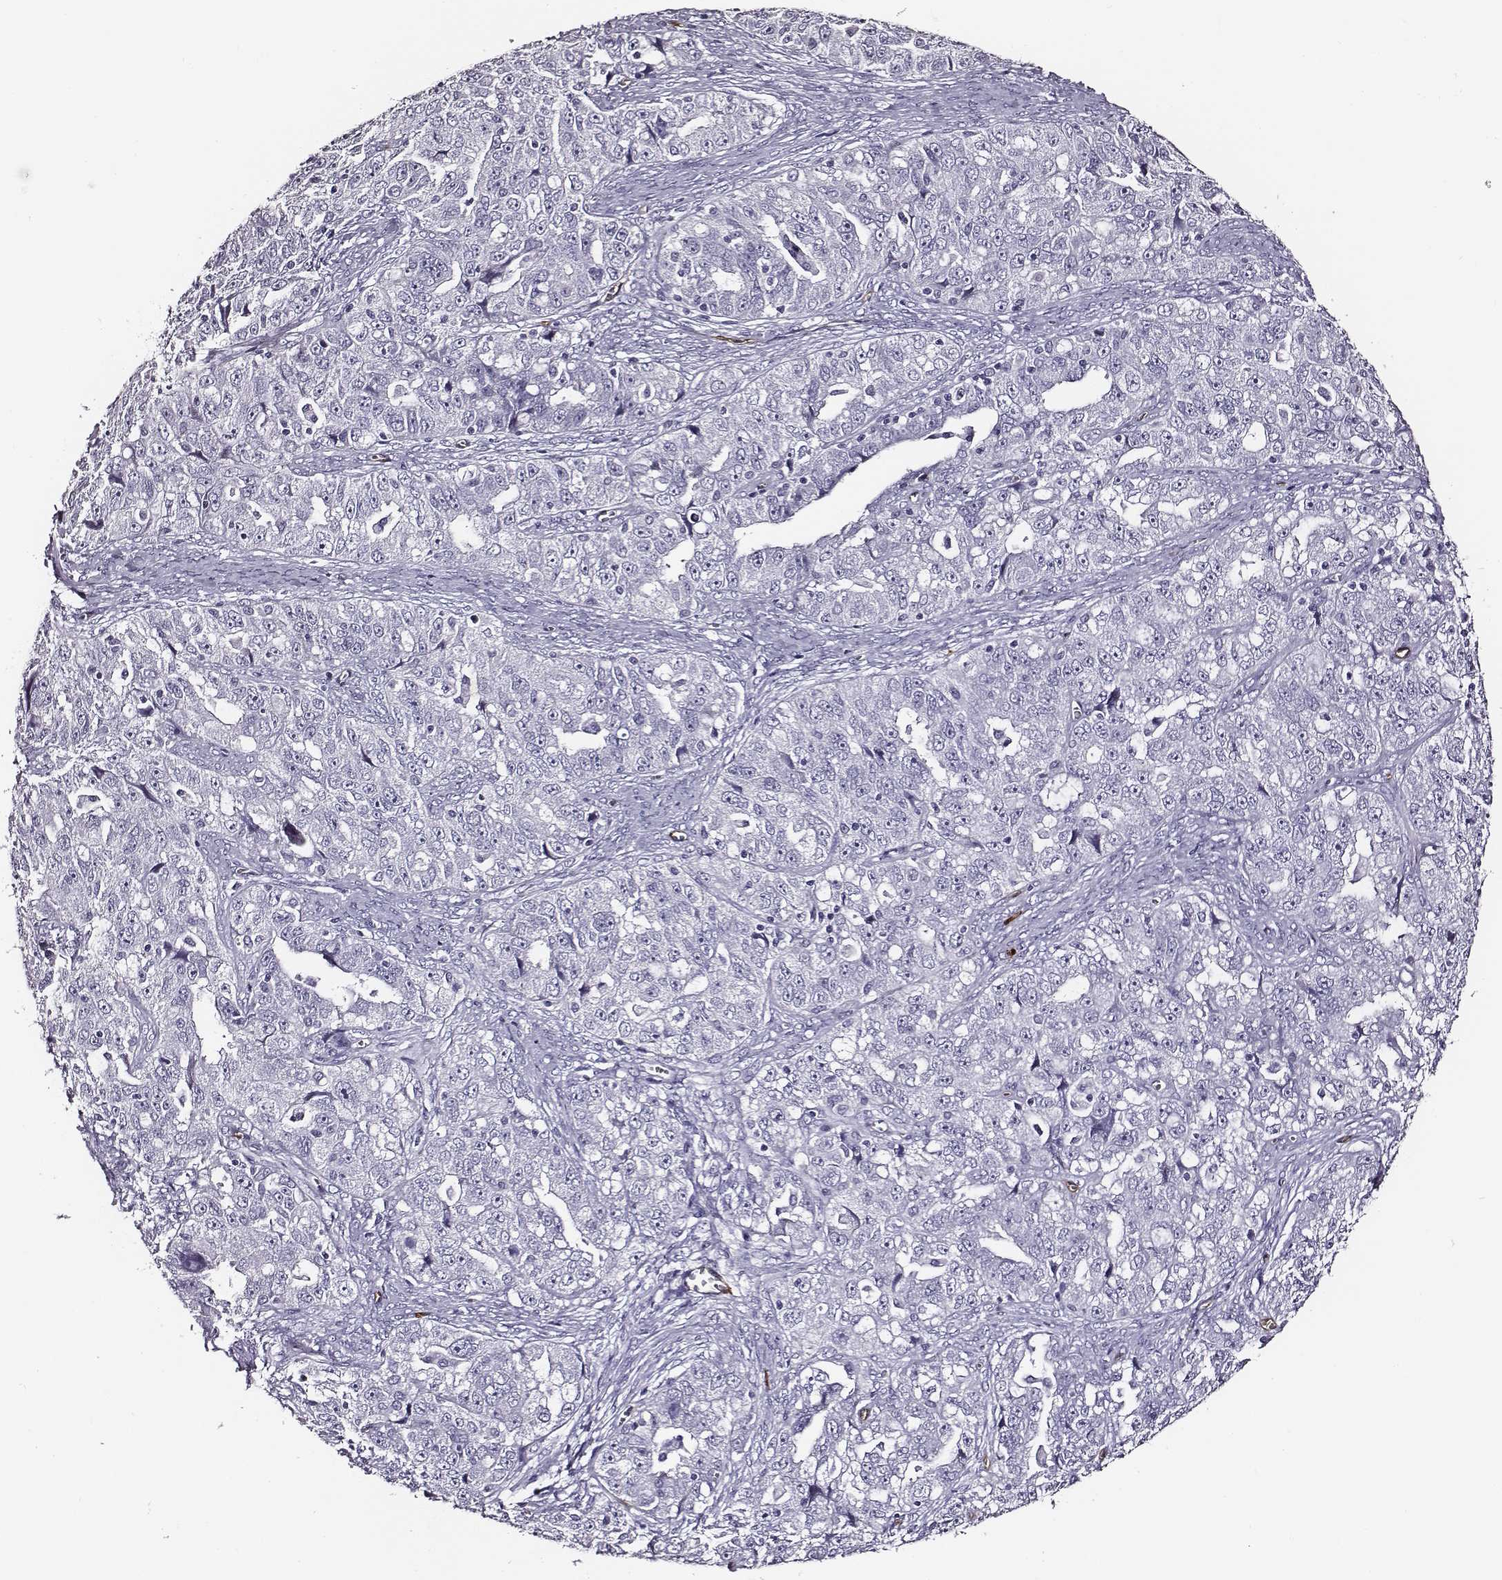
{"staining": {"intensity": "negative", "quantity": "none", "location": "none"}, "tissue": "ovarian cancer", "cell_type": "Tumor cells", "image_type": "cancer", "snomed": [{"axis": "morphology", "description": "Cystadenocarcinoma, serous, NOS"}, {"axis": "topography", "description": "Ovary"}], "caption": "Micrograph shows no protein expression in tumor cells of ovarian cancer (serous cystadenocarcinoma) tissue.", "gene": "DPEP1", "patient": {"sex": "female", "age": 51}}